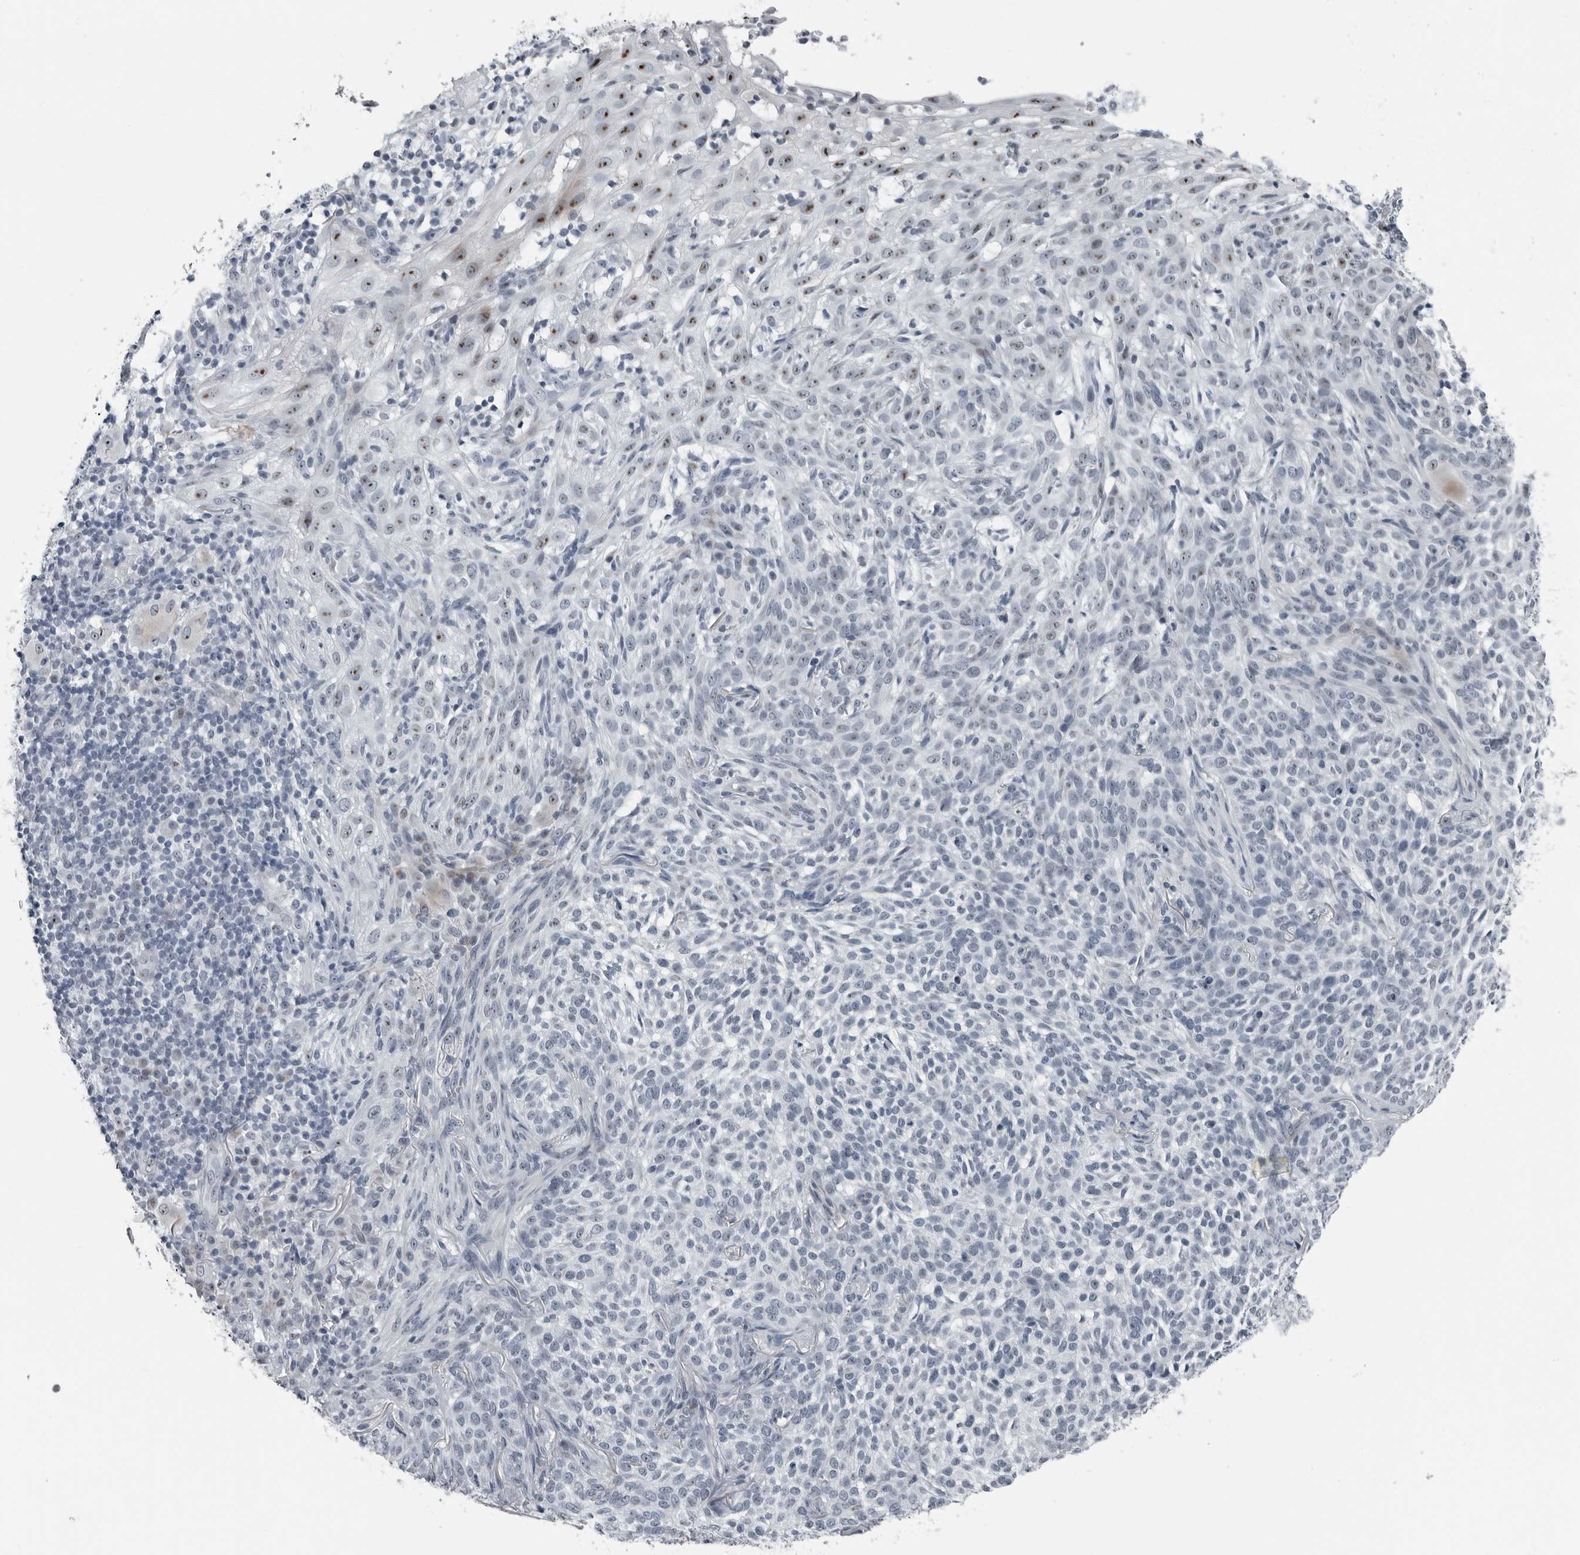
{"staining": {"intensity": "moderate", "quantity": "<25%", "location": "nuclear"}, "tissue": "skin cancer", "cell_type": "Tumor cells", "image_type": "cancer", "snomed": [{"axis": "morphology", "description": "Basal cell carcinoma"}, {"axis": "topography", "description": "Skin"}], "caption": "Brown immunohistochemical staining in skin cancer (basal cell carcinoma) displays moderate nuclear expression in approximately <25% of tumor cells.", "gene": "PDCD11", "patient": {"sex": "female", "age": 64}}